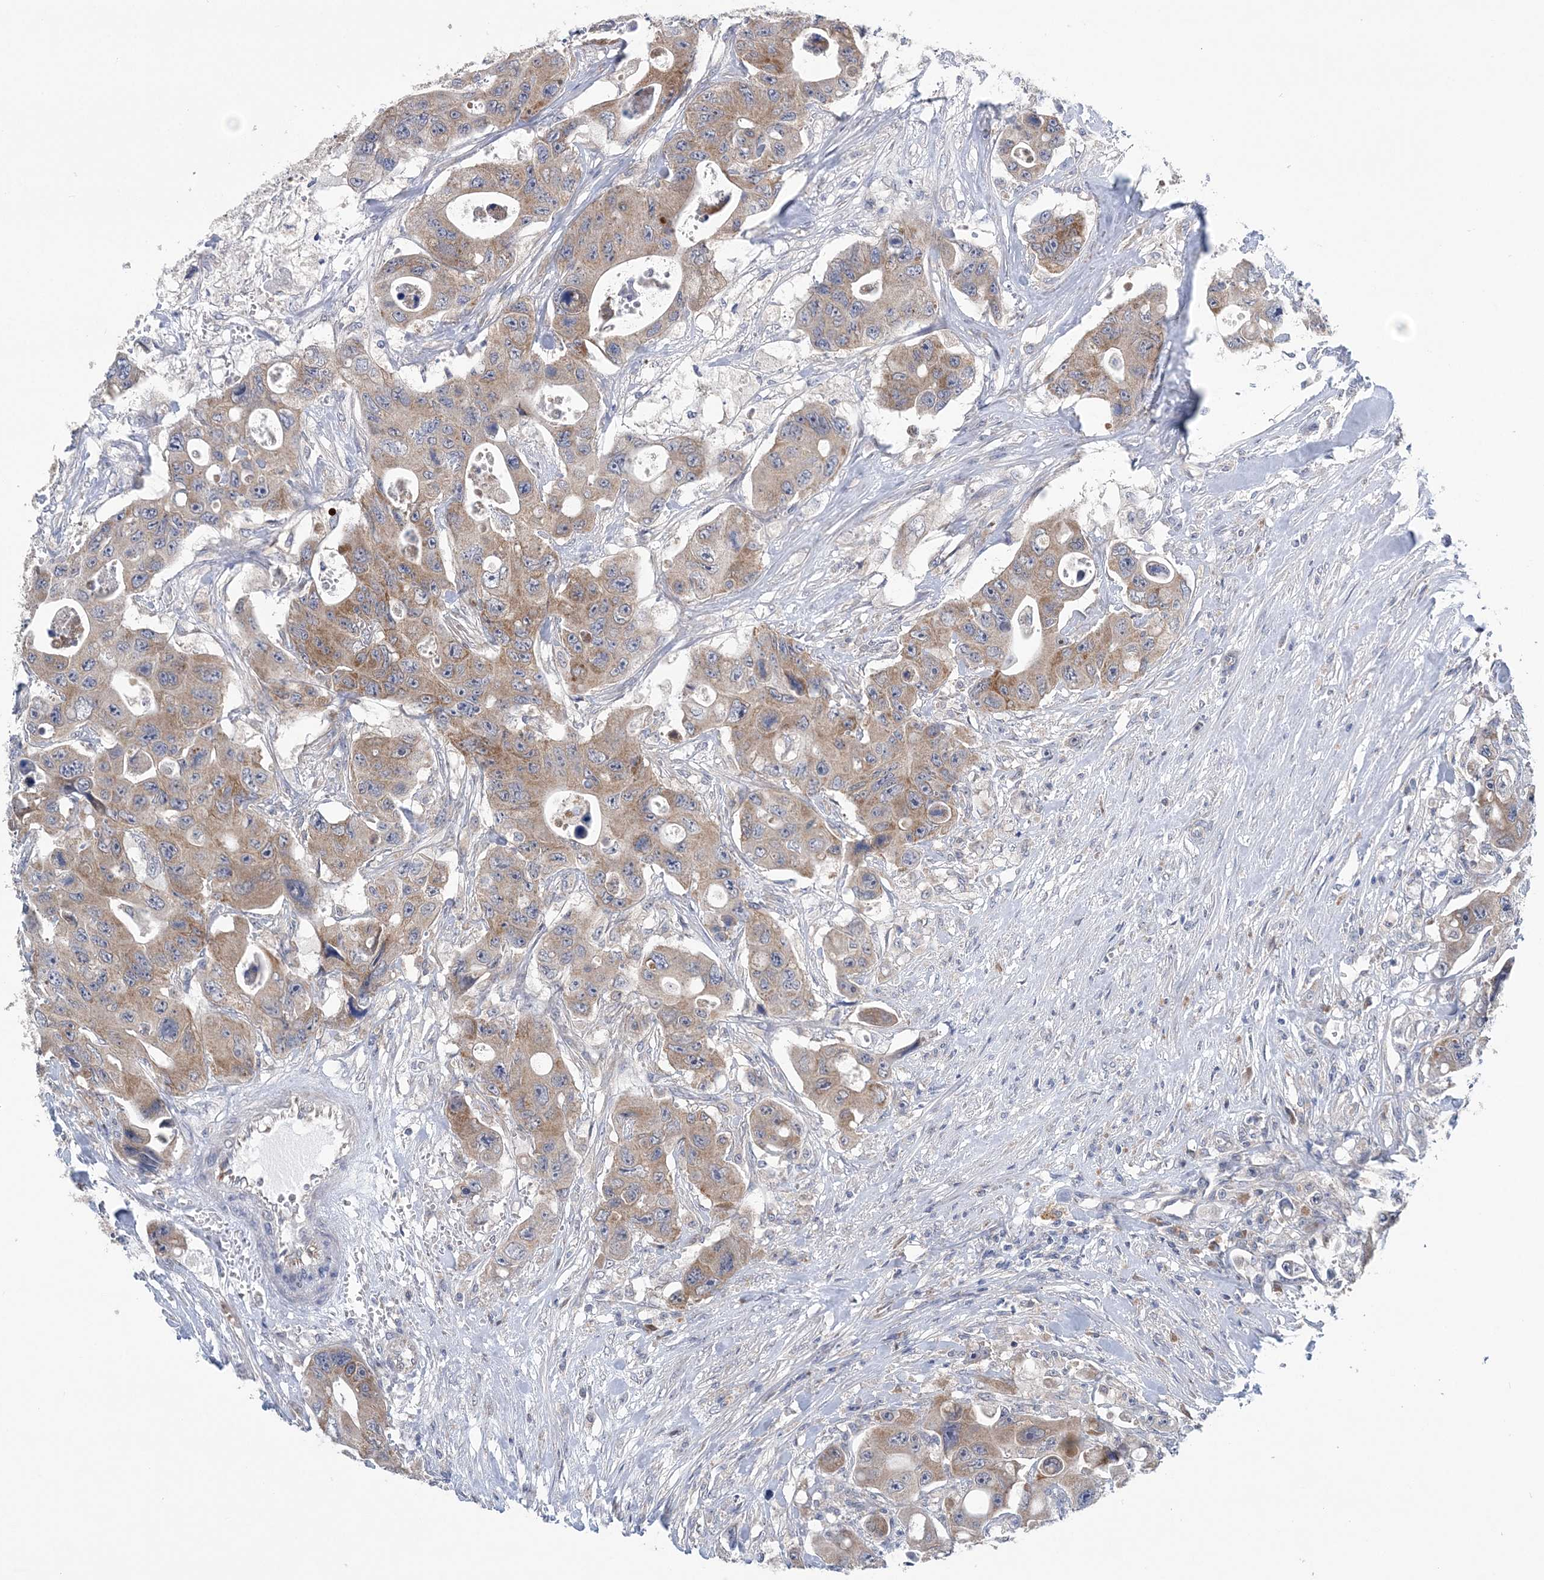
{"staining": {"intensity": "moderate", "quantity": ">75%", "location": "cytoplasmic/membranous"}, "tissue": "colorectal cancer", "cell_type": "Tumor cells", "image_type": "cancer", "snomed": [{"axis": "morphology", "description": "Adenocarcinoma, NOS"}, {"axis": "topography", "description": "Colon"}], "caption": "Tumor cells display moderate cytoplasmic/membranous expression in about >75% of cells in adenocarcinoma (colorectal).", "gene": "COPE", "patient": {"sex": "female", "age": 46}}